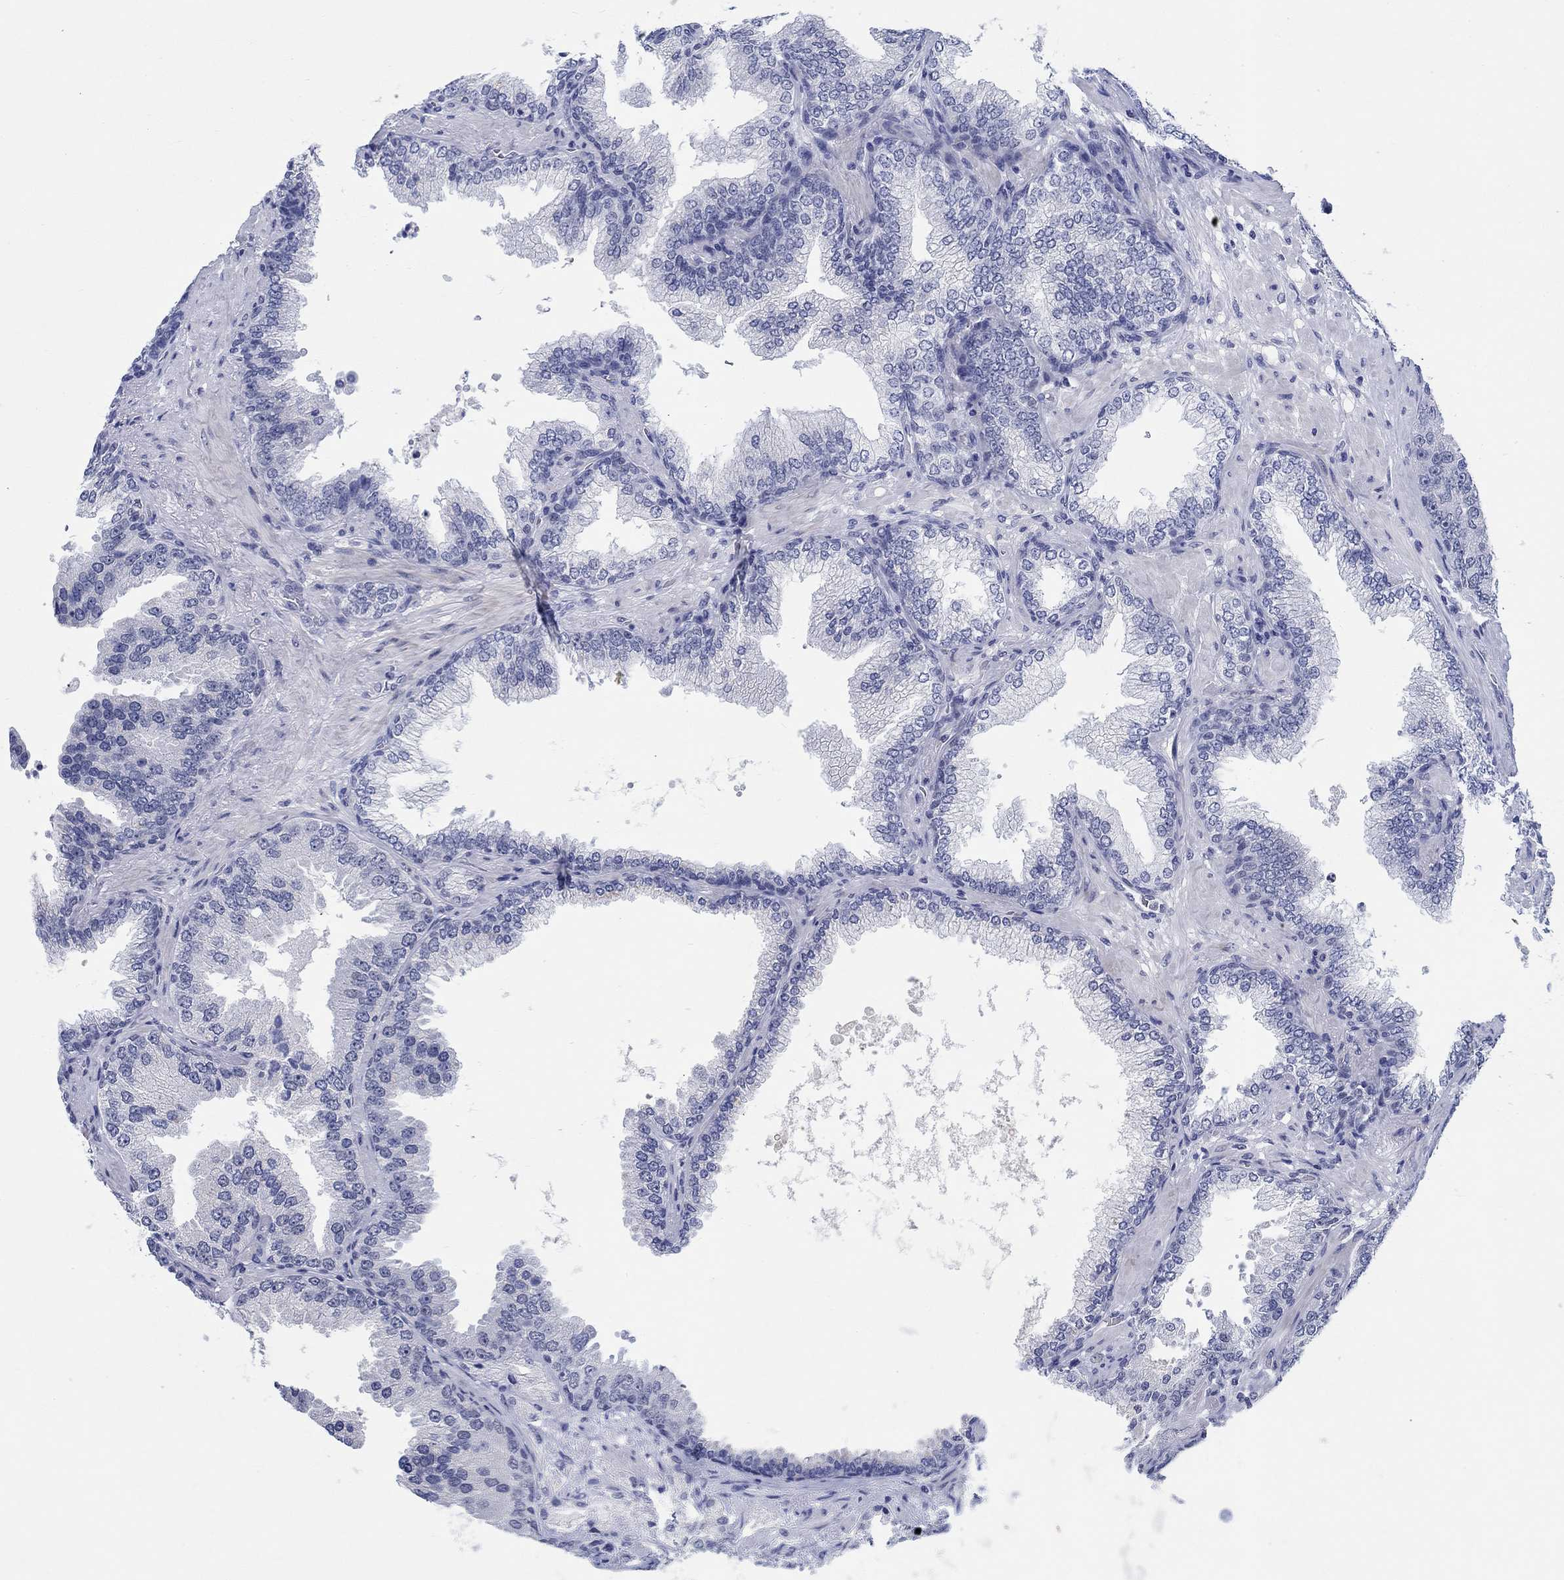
{"staining": {"intensity": "negative", "quantity": "none", "location": "none"}, "tissue": "prostate cancer", "cell_type": "Tumor cells", "image_type": "cancer", "snomed": [{"axis": "morphology", "description": "Adenocarcinoma, Low grade"}, {"axis": "topography", "description": "Prostate"}], "caption": "Image shows no significant protein staining in tumor cells of low-grade adenocarcinoma (prostate).", "gene": "ANKS1B", "patient": {"sex": "male", "age": 68}}